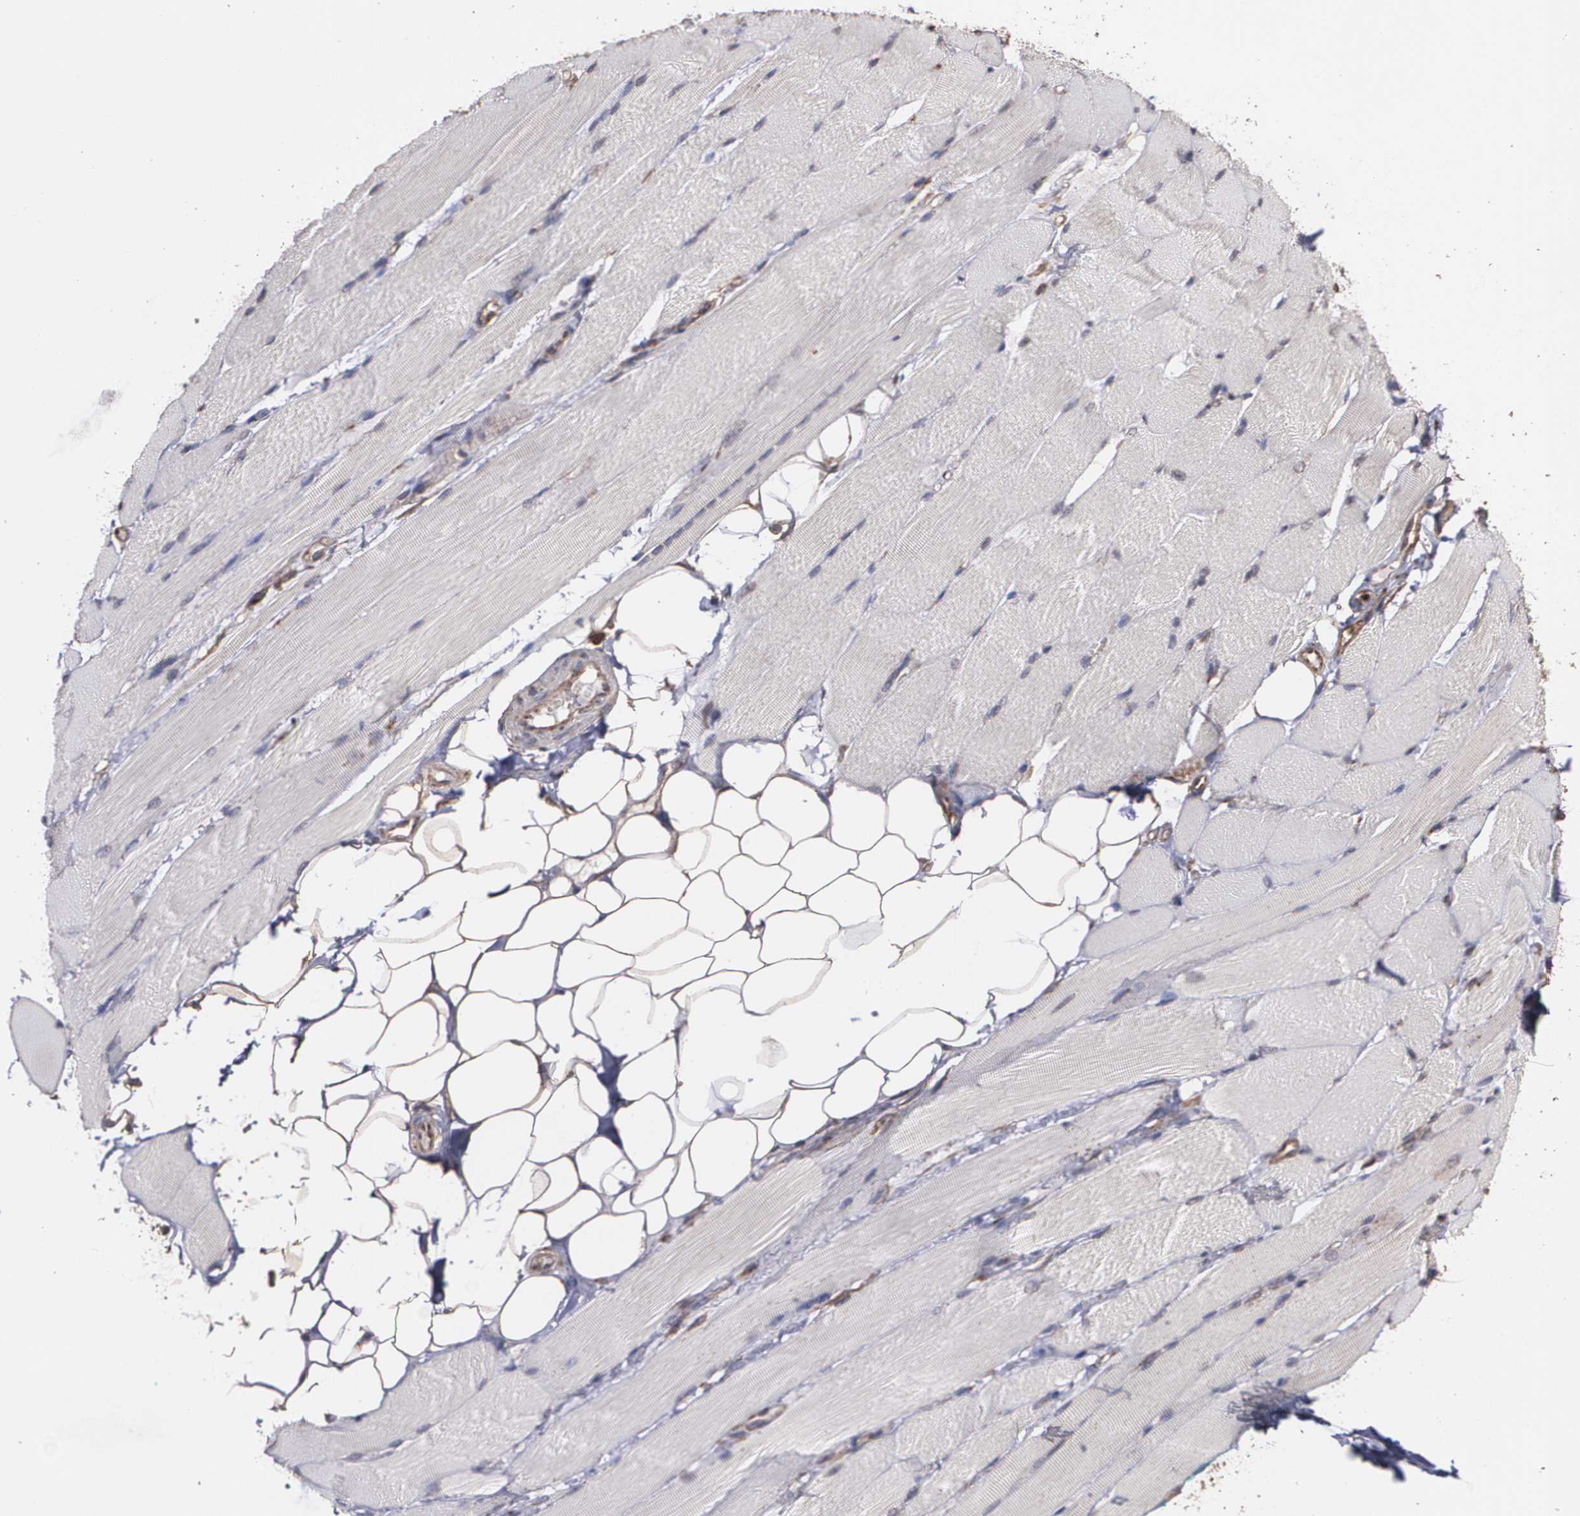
{"staining": {"intensity": "negative", "quantity": "none", "location": "none"}, "tissue": "skeletal muscle", "cell_type": "Myocytes", "image_type": "normal", "snomed": [{"axis": "morphology", "description": "Normal tissue, NOS"}, {"axis": "topography", "description": "Skeletal muscle"}, {"axis": "topography", "description": "Peripheral nerve tissue"}], "caption": "This is an IHC image of benign skeletal muscle. There is no expression in myocytes.", "gene": "TRIP11", "patient": {"sex": "female", "age": 84}}